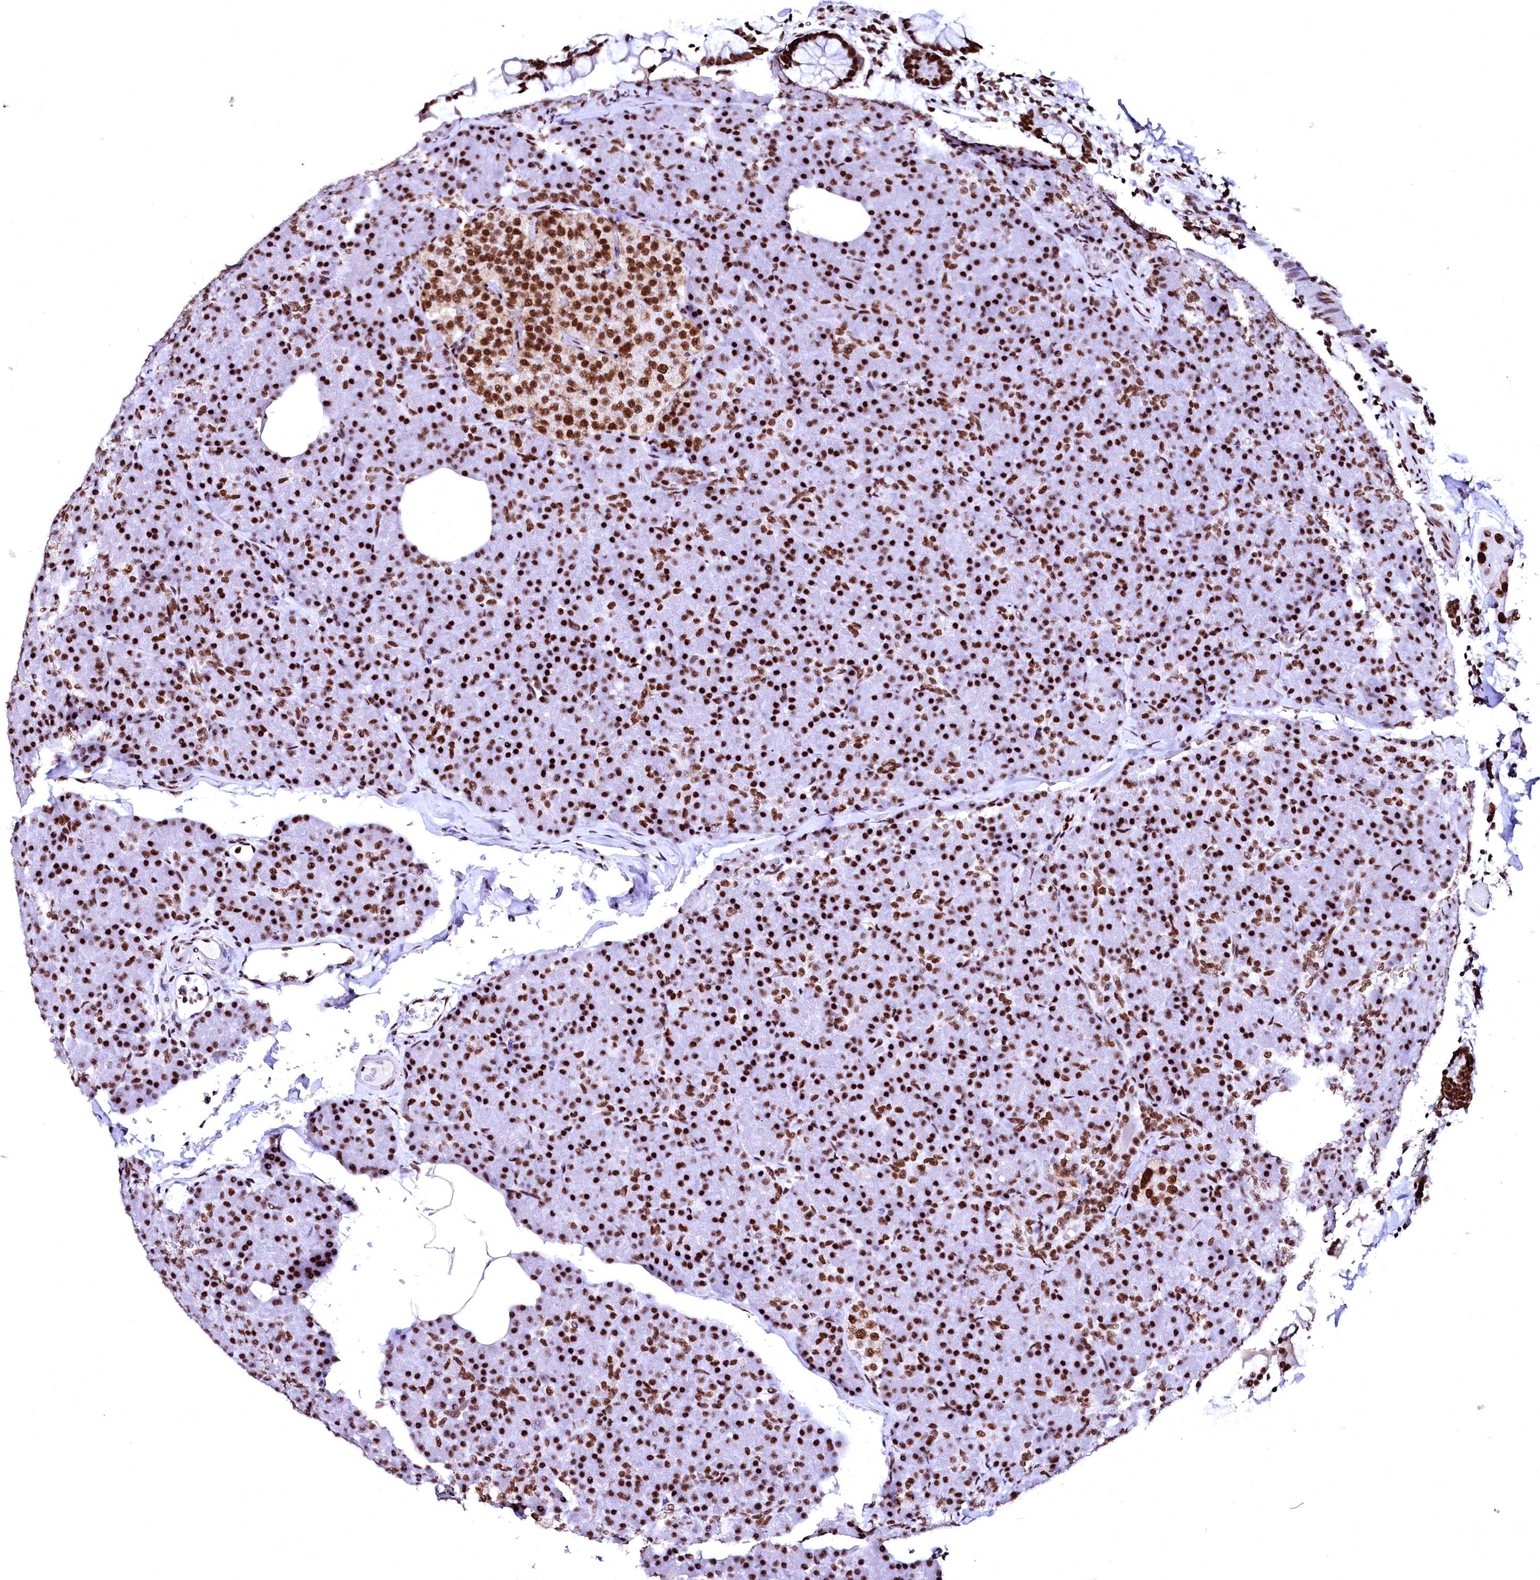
{"staining": {"intensity": "strong", "quantity": ">75%", "location": "nuclear"}, "tissue": "pancreas", "cell_type": "Exocrine glandular cells", "image_type": "normal", "snomed": [{"axis": "morphology", "description": "Normal tissue, NOS"}, {"axis": "topography", "description": "Pancreas"}], "caption": "The image reveals immunohistochemical staining of benign pancreas. There is strong nuclear expression is appreciated in about >75% of exocrine glandular cells. (DAB (3,3'-diaminobenzidine) = brown stain, brightfield microscopy at high magnification).", "gene": "CPSF6", "patient": {"sex": "female", "age": 43}}